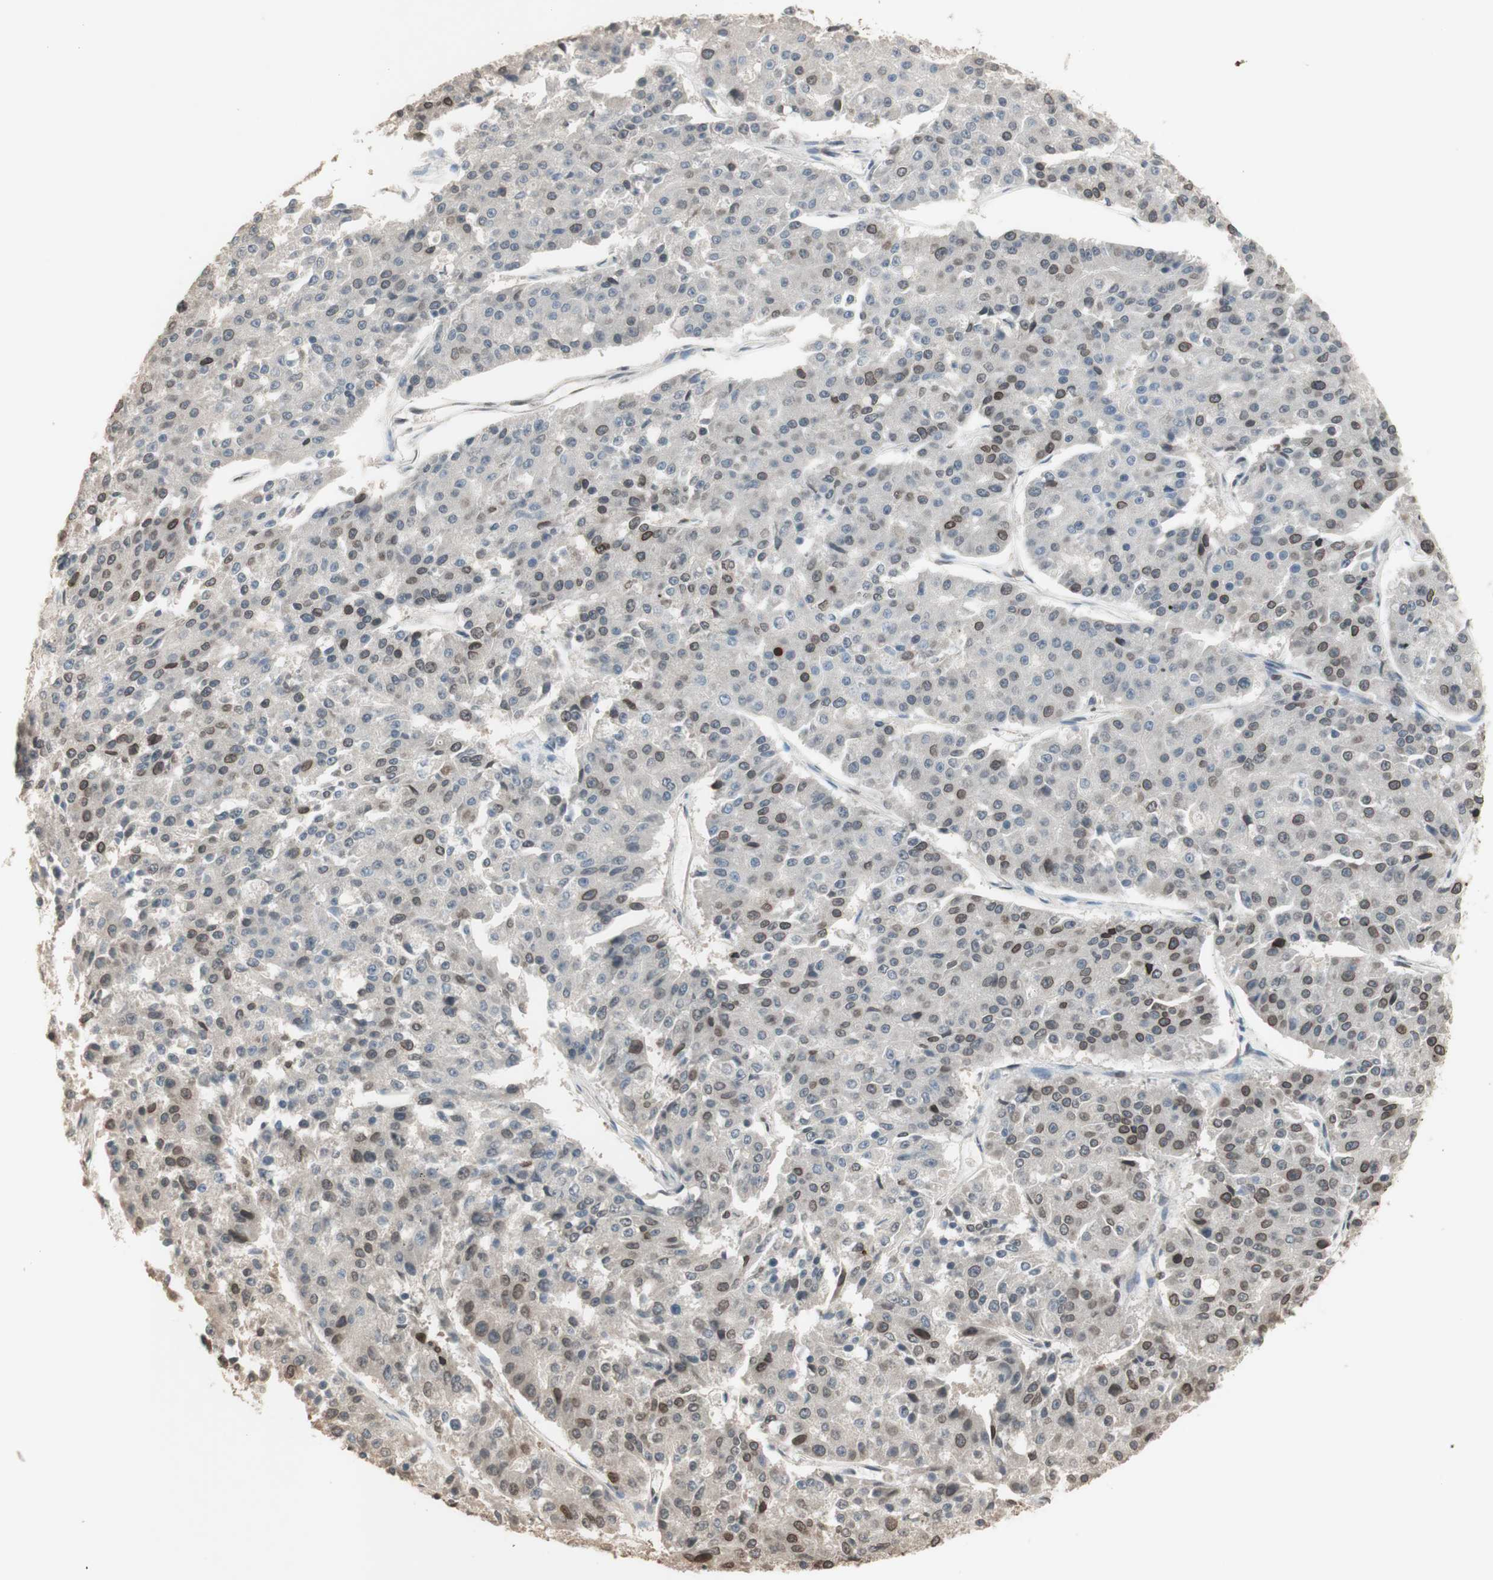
{"staining": {"intensity": "moderate", "quantity": "25%-75%", "location": "cytoplasmic/membranous,nuclear"}, "tissue": "pancreatic cancer", "cell_type": "Tumor cells", "image_type": "cancer", "snomed": [{"axis": "morphology", "description": "Adenocarcinoma, NOS"}, {"axis": "topography", "description": "Pancreas"}], "caption": "Pancreatic cancer (adenocarcinoma) tissue exhibits moderate cytoplasmic/membranous and nuclear positivity in approximately 25%-75% of tumor cells", "gene": "TMPO", "patient": {"sex": "male", "age": 50}}